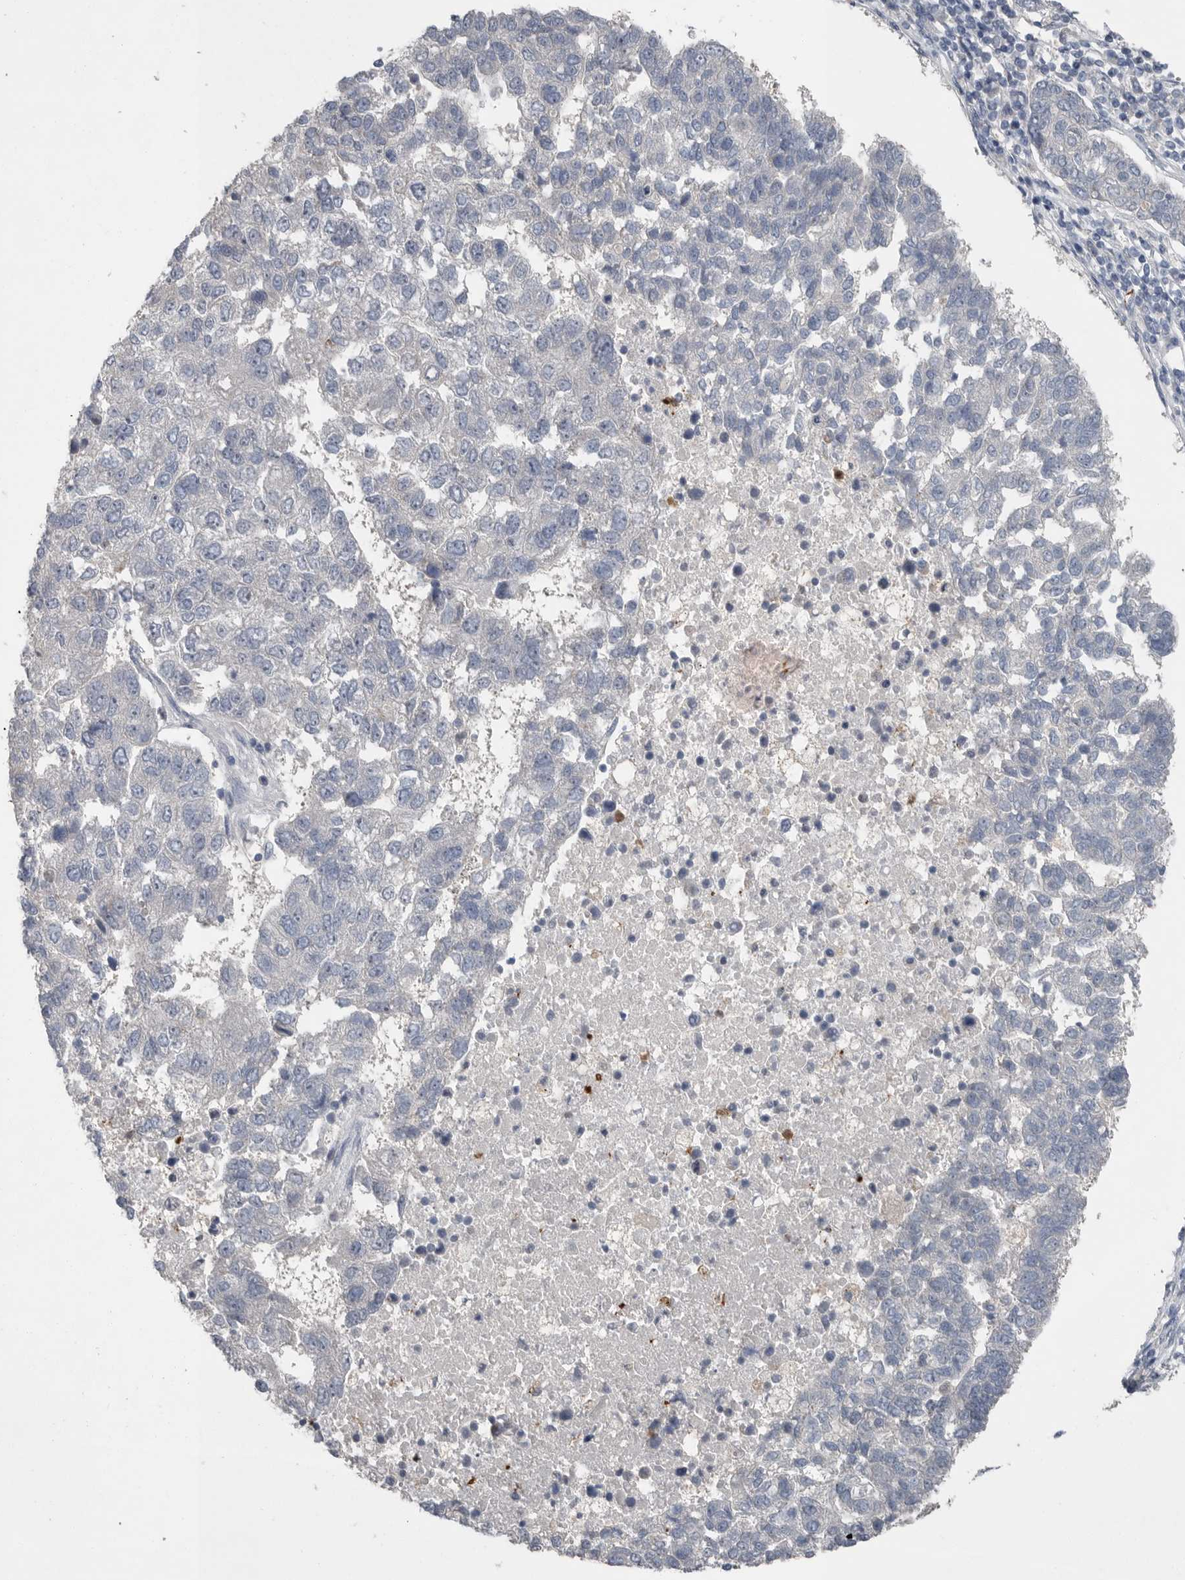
{"staining": {"intensity": "negative", "quantity": "none", "location": "none"}, "tissue": "pancreatic cancer", "cell_type": "Tumor cells", "image_type": "cancer", "snomed": [{"axis": "morphology", "description": "Adenocarcinoma, NOS"}, {"axis": "topography", "description": "Pancreas"}], "caption": "Immunohistochemistry (IHC) histopathology image of human pancreatic cancer stained for a protein (brown), which exhibits no staining in tumor cells.", "gene": "SCP2", "patient": {"sex": "female", "age": 61}}